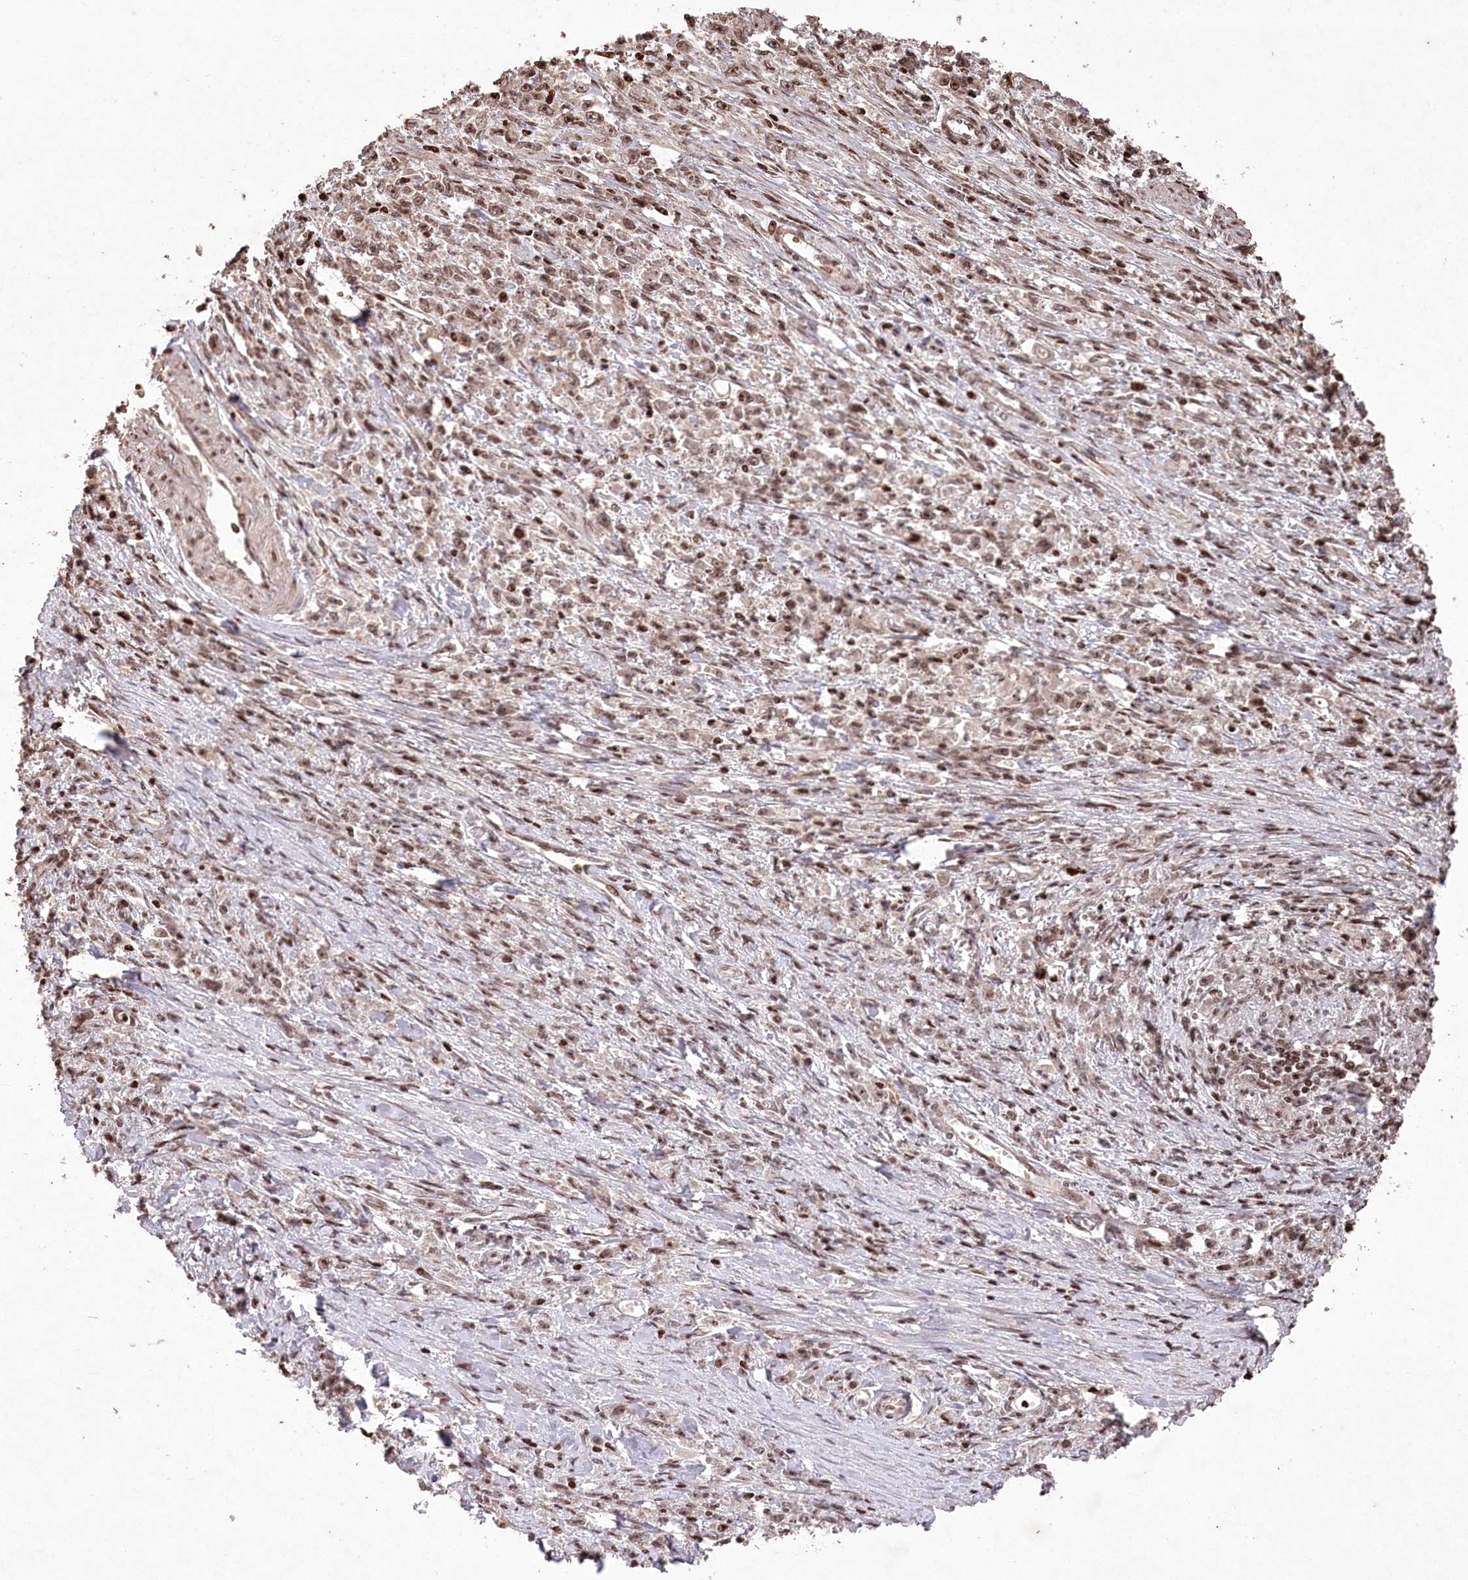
{"staining": {"intensity": "moderate", "quantity": ">75%", "location": "nuclear"}, "tissue": "stomach cancer", "cell_type": "Tumor cells", "image_type": "cancer", "snomed": [{"axis": "morphology", "description": "Adenocarcinoma, NOS"}, {"axis": "topography", "description": "Stomach"}], "caption": "Protein staining by immunohistochemistry exhibits moderate nuclear positivity in approximately >75% of tumor cells in stomach cancer (adenocarcinoma). (brown staining indicates protein expression, while blue staining denotes nuclei).", "gene": "CCSER2", "patient": {"sex": "female", "age": 59}}